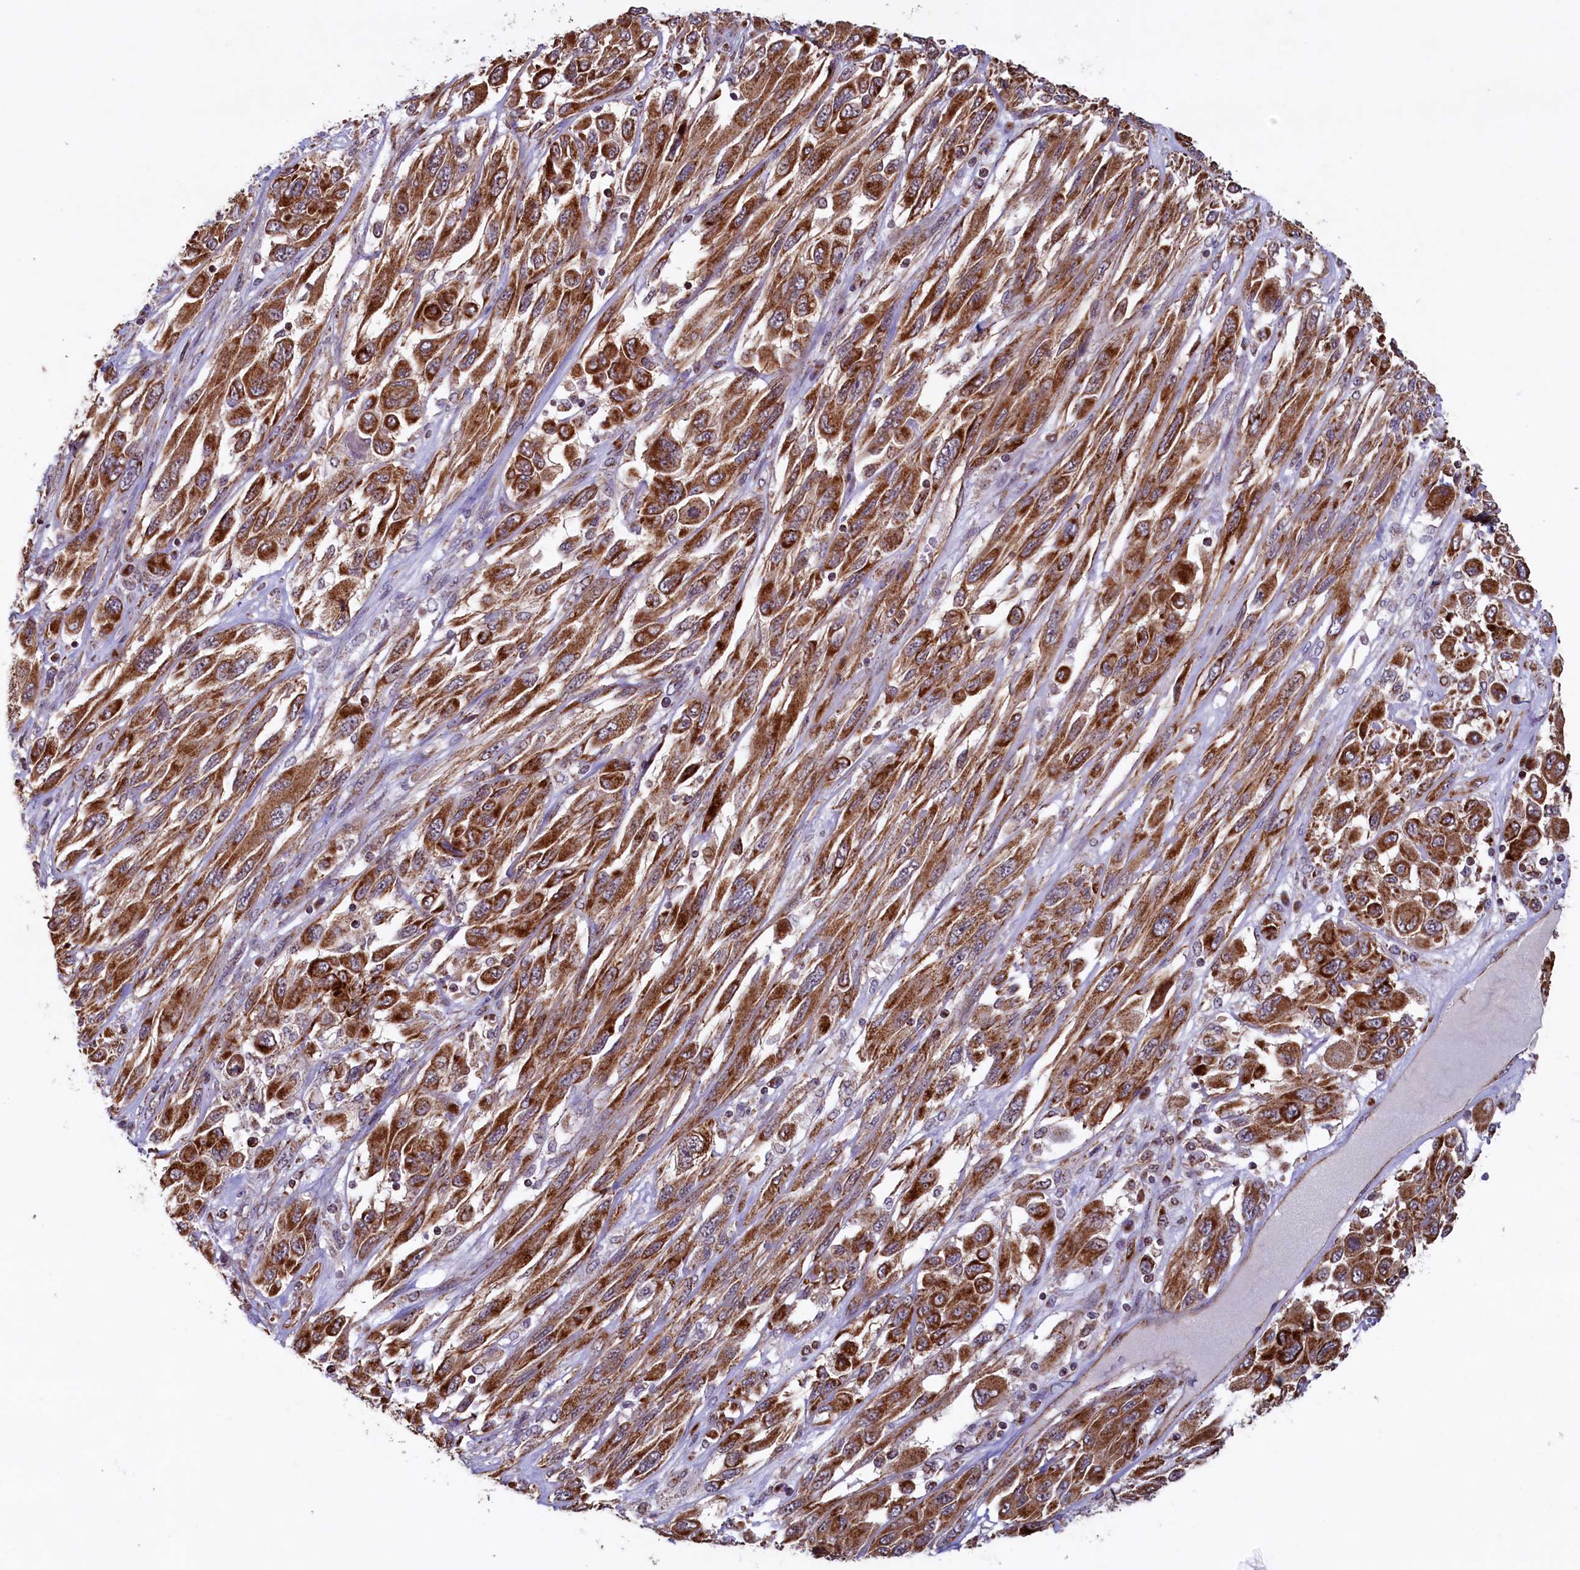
{"staining": {"intensity": "moderate", "quantity": ">75%", "location": "cytoplasmic/membranous"}, "tissue": "melanoma", "cell_type": "Tumor cells", "image_type": "cancer", "snomed": [{"axis": "morphology", "description": "Malignant melanoma, NOS"}, {"axis": "topography", "description": "Skin"}], "caption": "Immunohistochemical staining of melanoma demonstrates moderate cytoplasmic/membranous protein positivity in about >75% of tumor cells.", "gene": "UBE3B", "patient": {"sex": "female", "age": 91}}